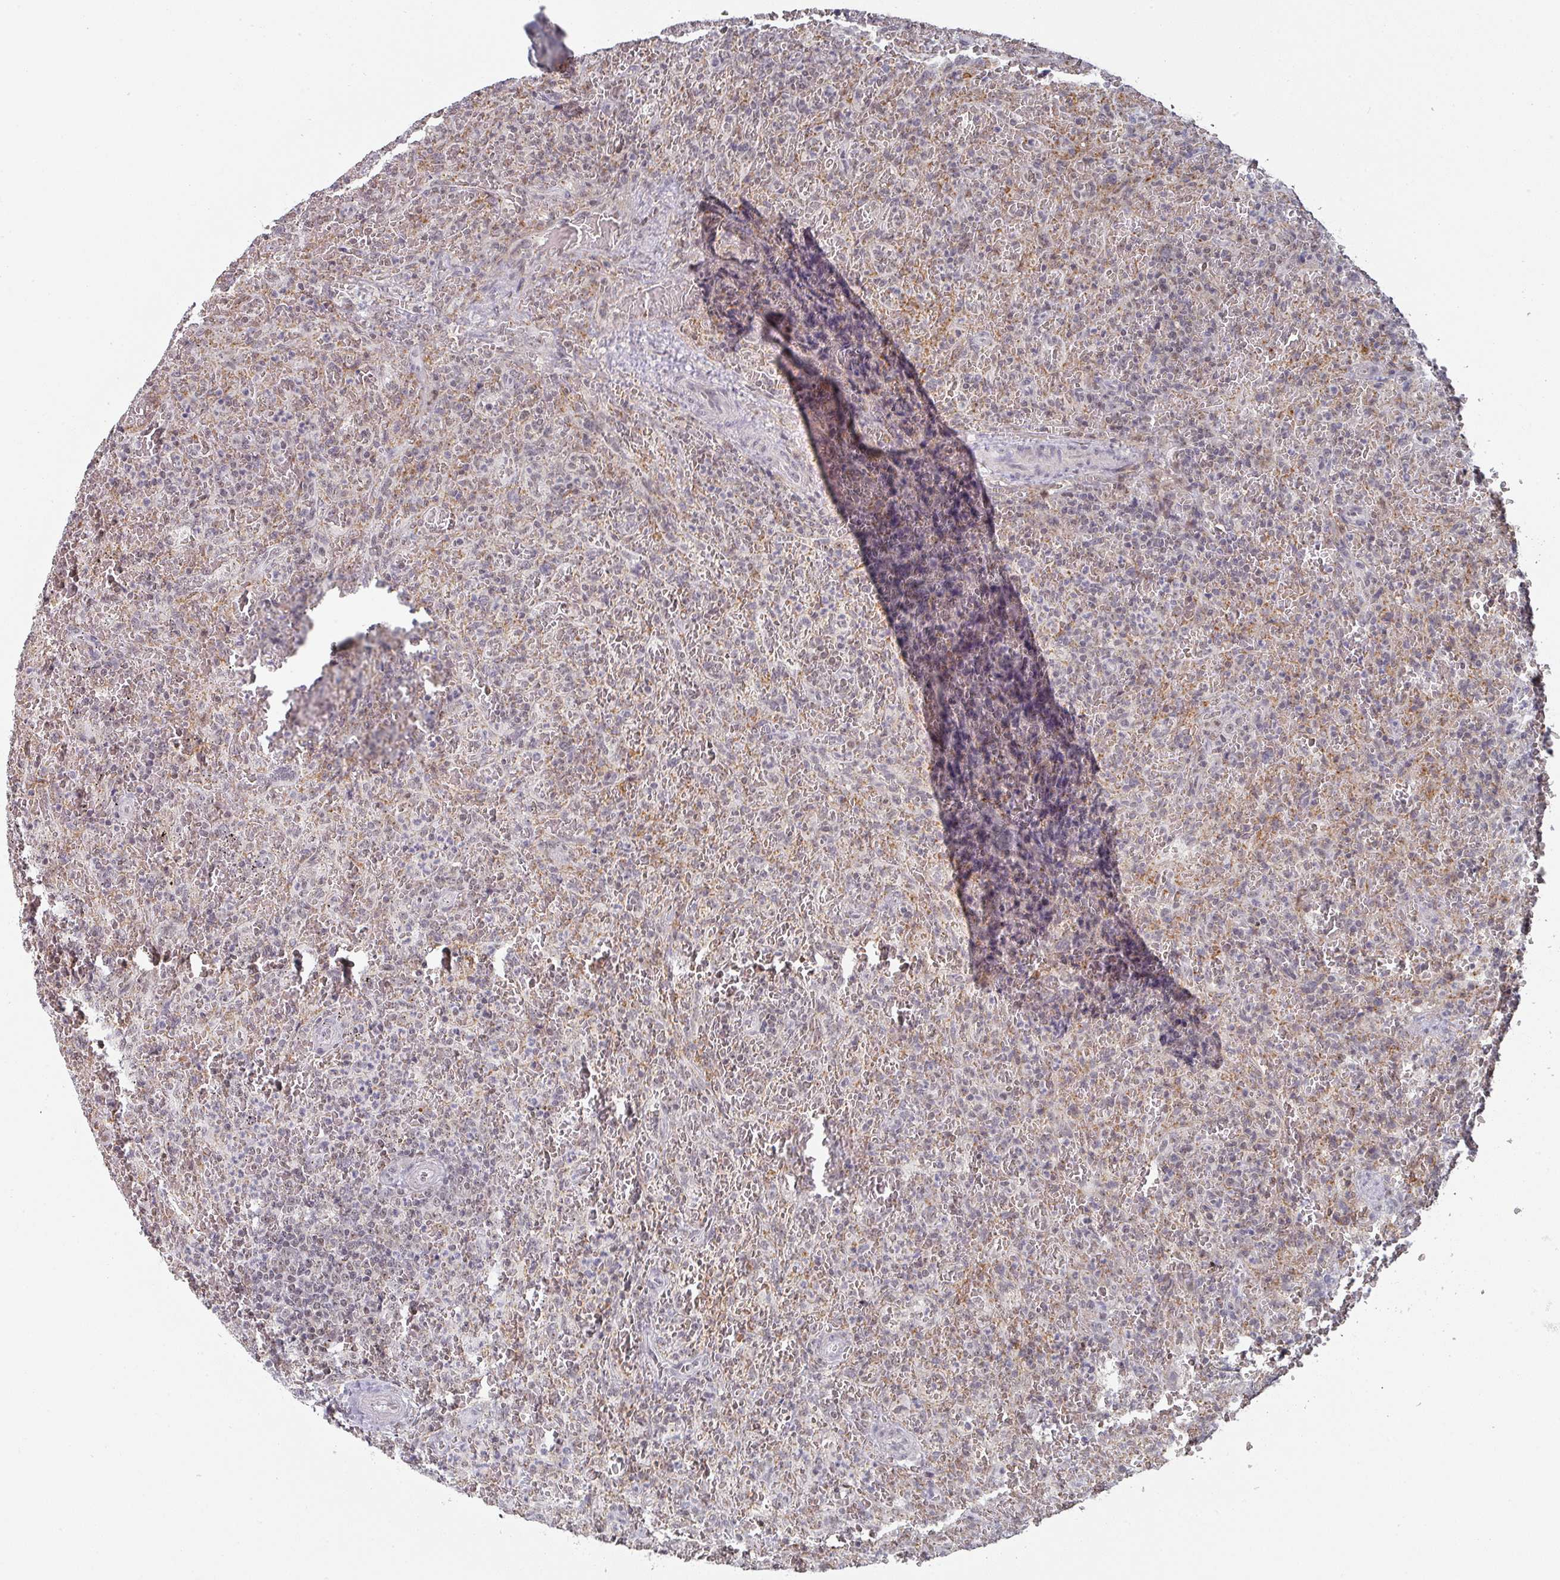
{"staining": {"intensity": "negative", "quantity": "none", "location": "none"}, "tissue": "lymphoma", "cell_type": "Tumor cells", "image_type": "cancer", "snomed": [{"axis": "morphology", "description": "Malignant lymphoma, non-Hodgkin's type, Low grade"}, {"axis": "topography", "description": "Spleen"}], "caption": "Image shows no protein expression in tumor cells of malignant lymphoma, non-Hodgkin's type (low-grade) tissue.", "gene": "ZNF654", "patient": {"sex": "female", "age": 64}}